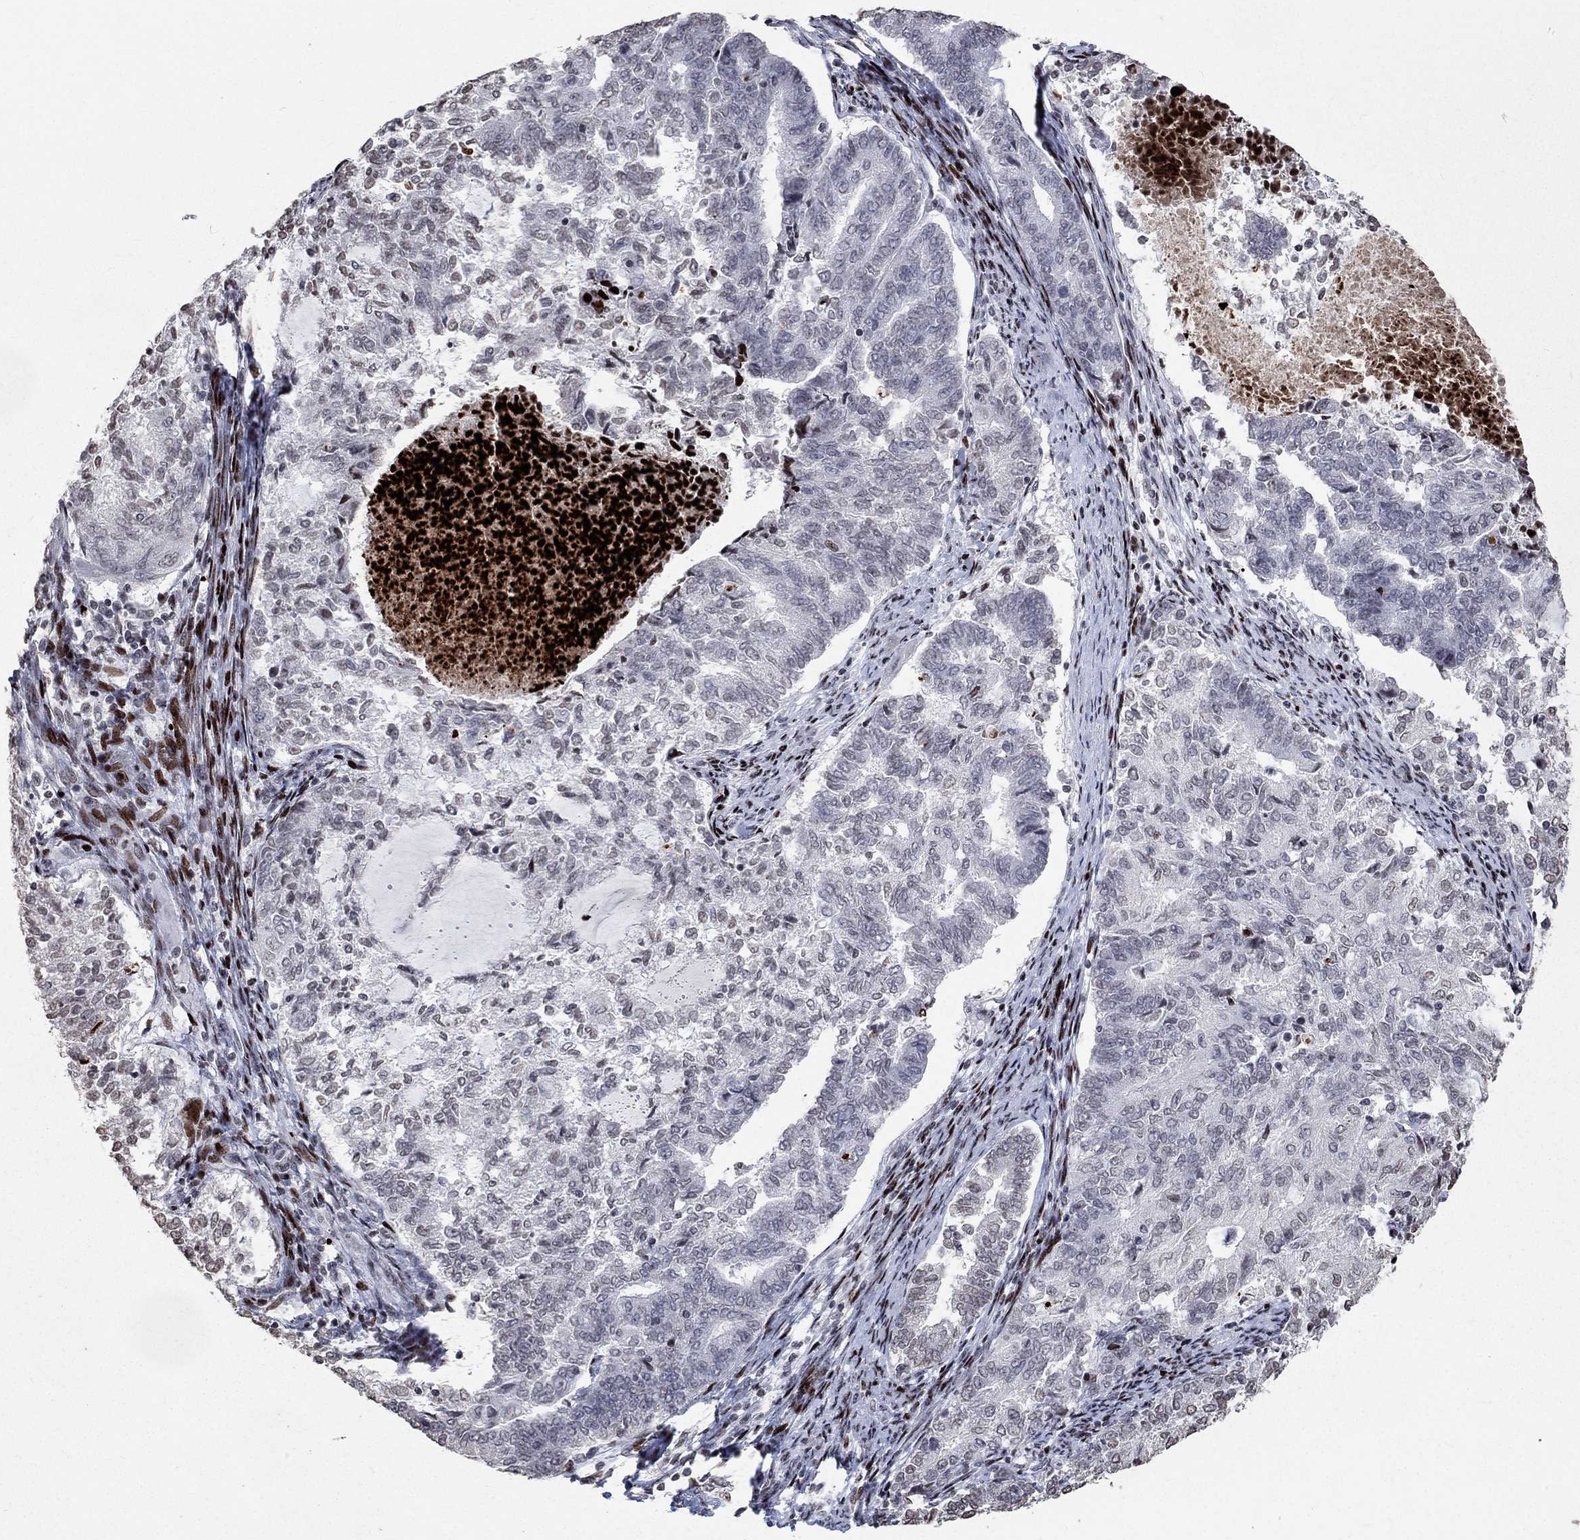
{"staining": {"intensity": "negative", "quantity": "none", "location": "none"}, "tissue": "endometrial cancer", "cell_type": "Tumor cells", "image_type": "cancer", "snomed": [{"axis": "morphology", "description": "Adenocarcinoma, NOS"}, {"axis": "topography", "description": "Endometrium"}], "caption": "DAB immunohistochemical staining of human endometrial adenocarcinoma demonstrates no significant positivity in tumor cells. (DAB IHC visualized using brightfield microscopy, high magnification).", "gene": "SRSF3", "patient": {"sex": "female", "age": 65}}